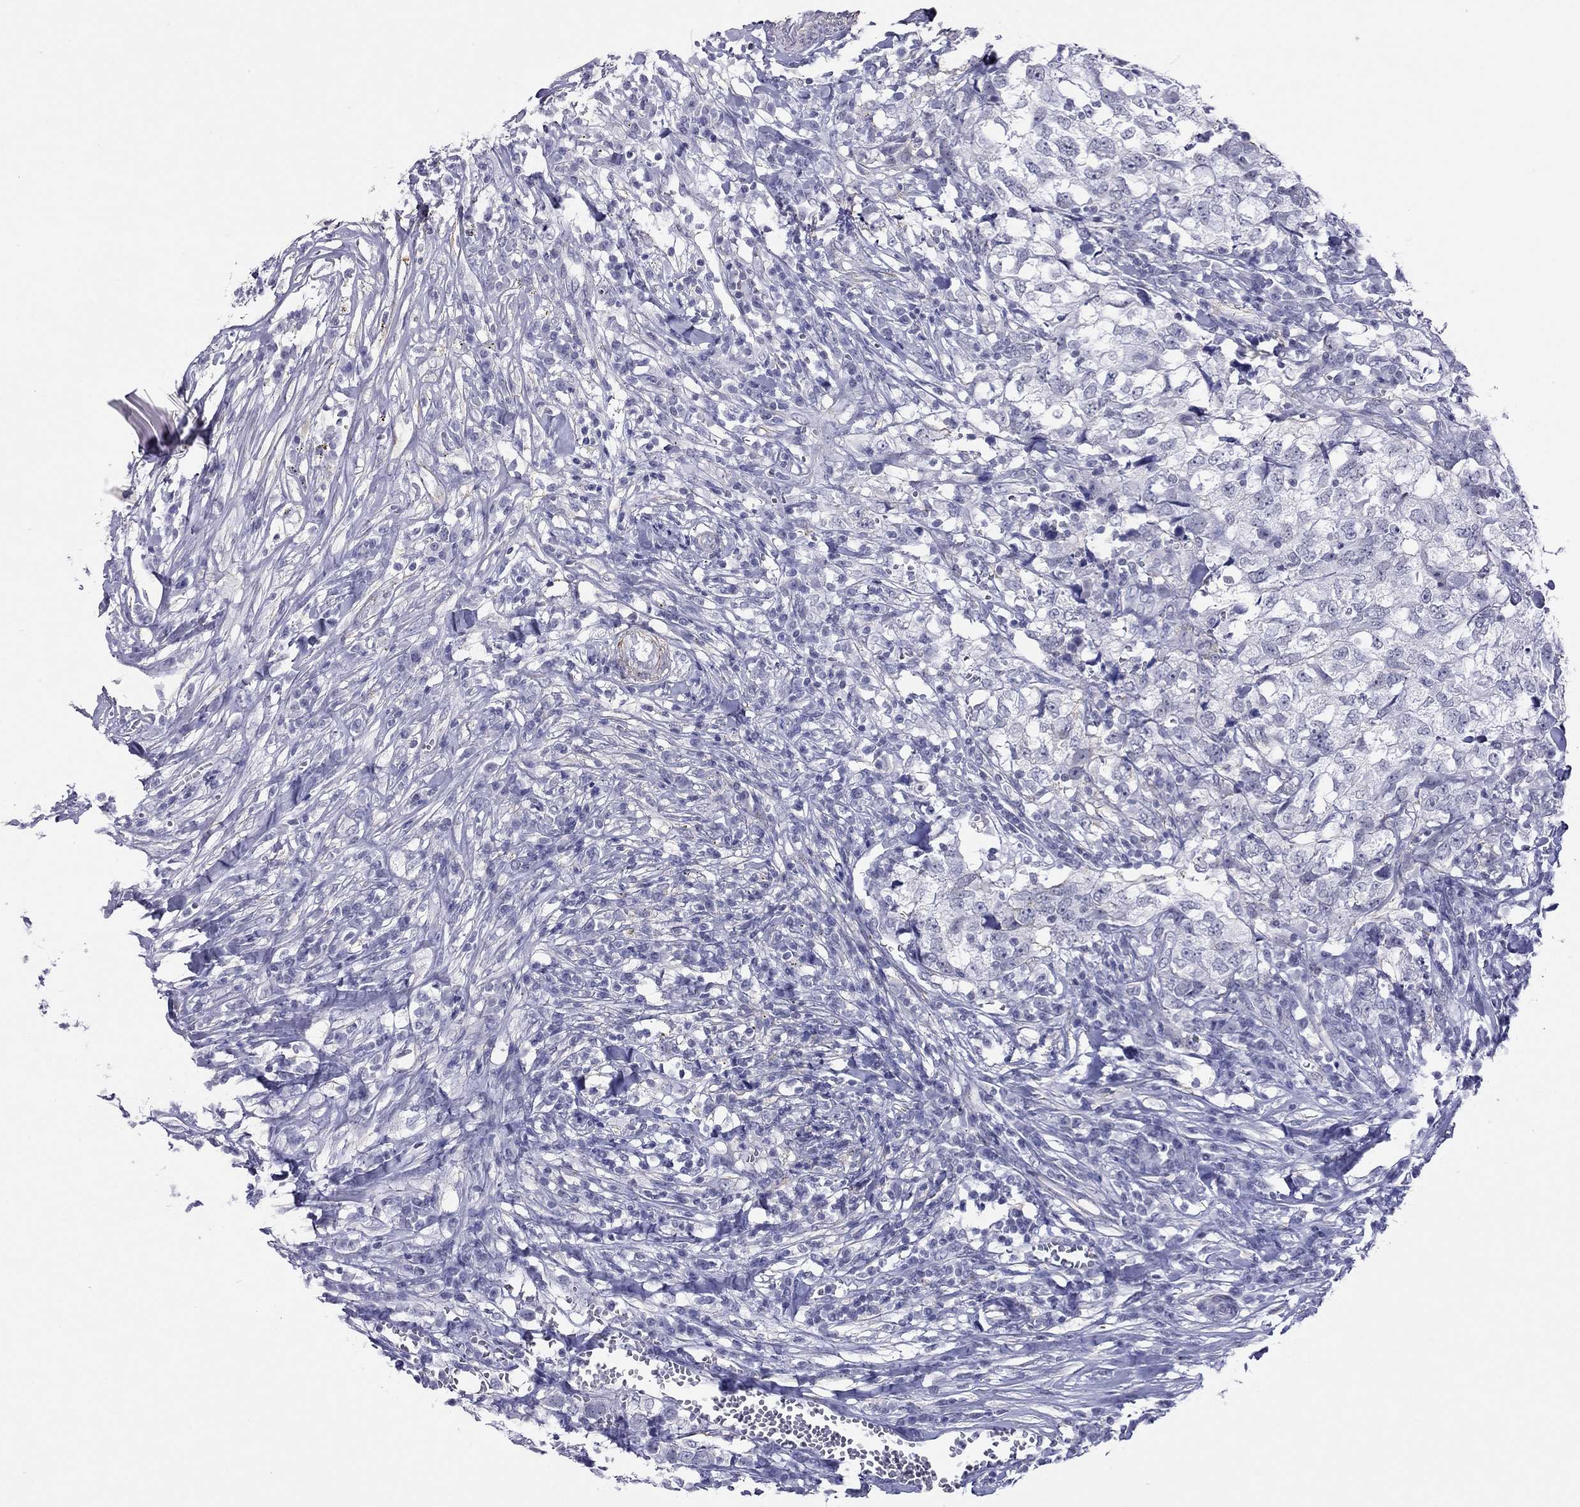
{"staining": {"intensity": "negative", "quantity": "none", "location": "none"}, "tissue": "breast cancer", "cell_type": "Tumor cells", "image_type": "cancer", "snomed": [{"axis": "morphology", "description": "Duct carcinoma"}, {"axis": "topography", "description": "Breast"}], "caption": "Immunohistochemistry (IHC) of breast cancer exhibits no staining in tumor cells.", "gene": "MYMX", "patient": {"sex": "female", "age": 30}}